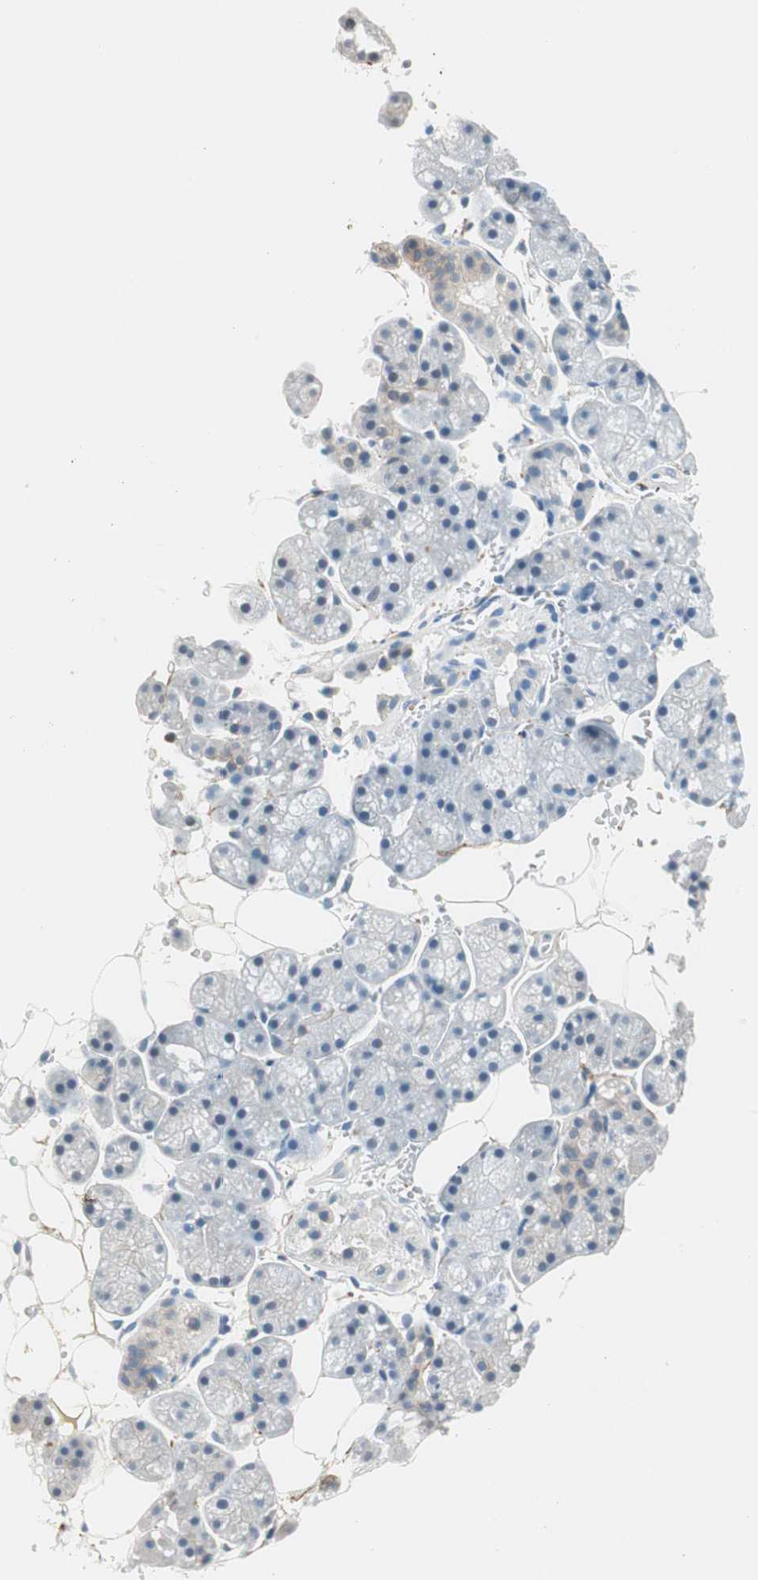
{"staining": {"intensity": "moderate", "quantity": "<25%", "location": "cytoplasmic/membranous"}, "tissue": "salivary gland", "cell_type": "Glandular cells", "image_type": "normal", "snomed": [{"axis": "morphology", "description": "Normal tissue, NOS"}, {"axis": "topography", "description": "Salivary gland"}], "caption": "Glandular cells display low levels of moderate cytoplasmic/membranous positivity in about <25% of cells in unremarkable salivary gland. Using DAB (3,3'-diaminobenzidine) (brown) and hematoxylin (blue) stains, captured at high magnification using brightfield microscopy.", "gene": "GNAO1", "patient": {"sex": "male", "age": 62}}